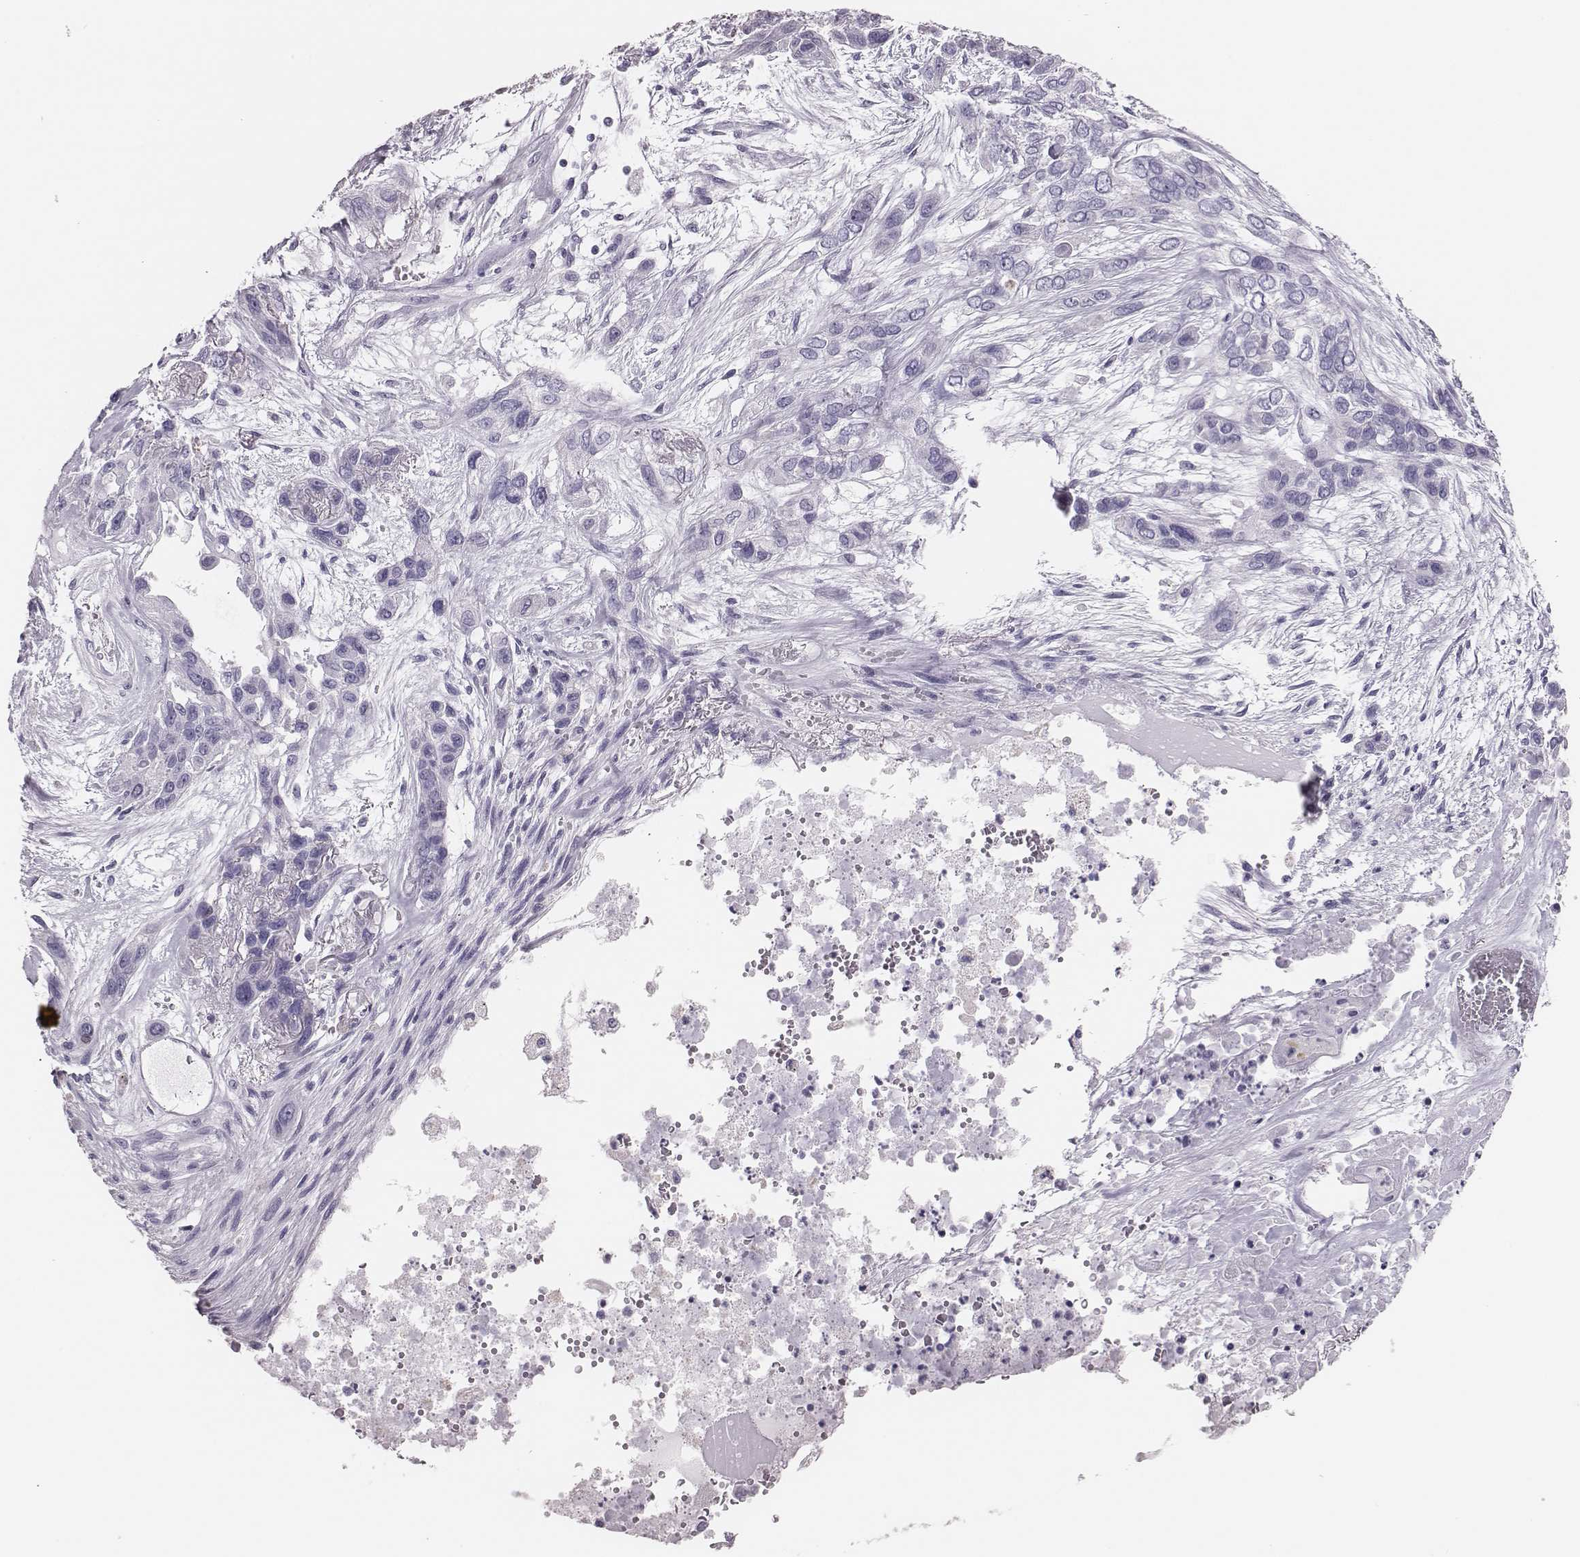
{"staining": {"intensity": "negative", "quantity": "none", "location": "none"}, "tissue": "lung cancer", "cell_type": "Tumor cells", "image_type": "cancer", "snomed": [{"axis": "morphology", "description": "Squamous cell carcinoma, NOS"}, {"axis": "topography", "description": "Lung"}], "caption": "A high-resolution micrograph shows immunohistochemistry staining of lung squamous cell carcinoma, which shows no significant expression in tumor cells. (Brightfield microscopy of DAB IHC at high magnification).", "gene": "H1-6", "patient": {"sex": "female", "age": 70}}